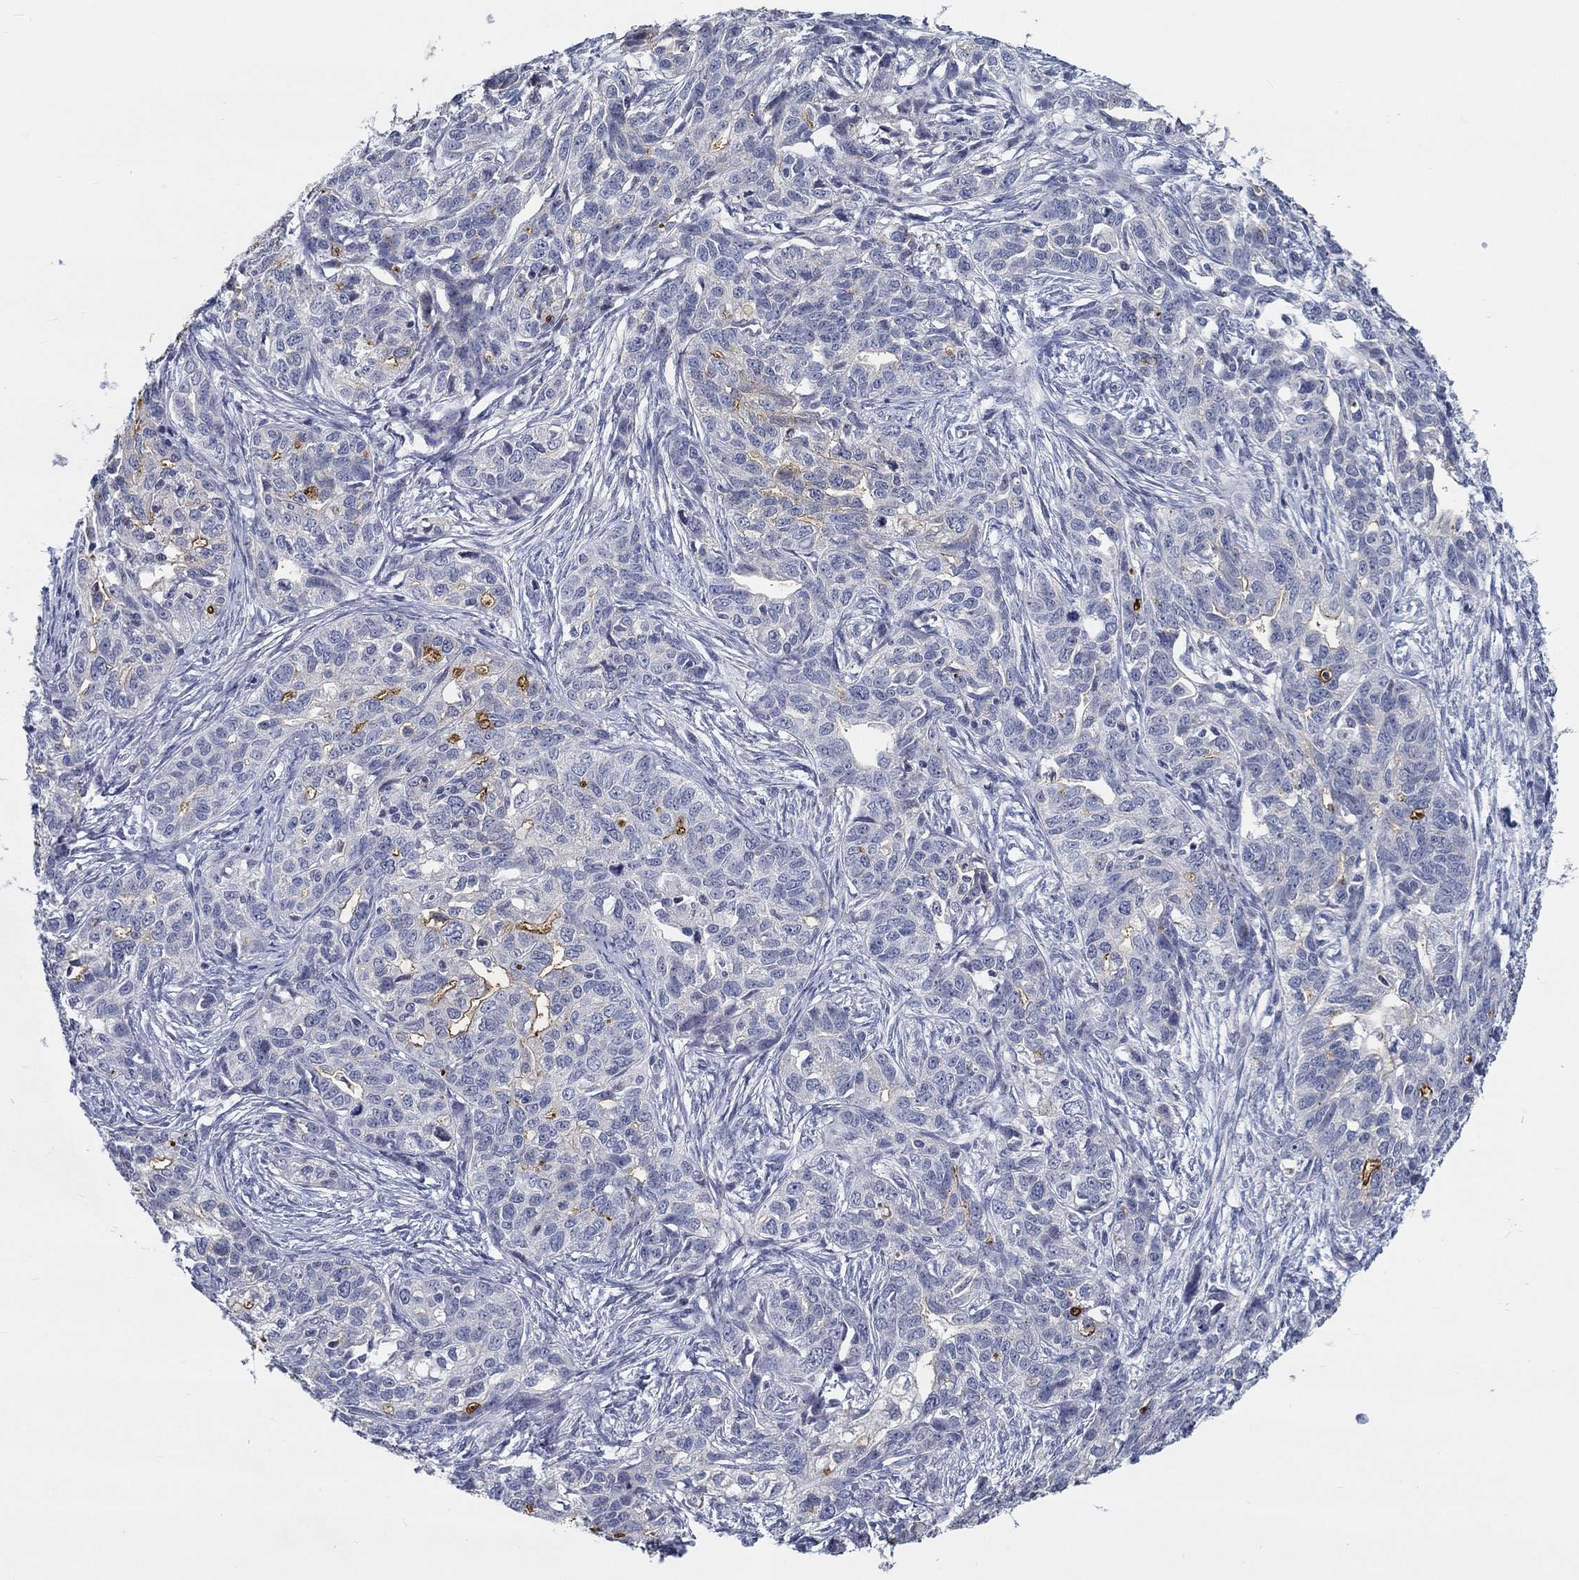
{"staining": {"intensity": "strong", "quantity": "<25%", "location": "cytoplasmic/membranous"}, "tissue": "ovarian cancer", "cell_type": "Tumor cells", "image_type": "cancer", "snomed": [{"axis": "morphology", "description": "Cystadenocarcinoma, serous, NOS"}, {"axis": "topography", "description": "Ovary"}], "caption": "Ovarian cancer (serous cystadenocarcinoma) stained with DAB (3,3'-diaminobenzidine) immunohistochemistry (IHC) reveals medium levels of strong cytoplasmic/membranous staining in about <25% of tumor cells. (Stains: DAB (3,3'-diaminobenzidine) in brown, nuclei in blue, Microscopy: brightfield microscopy at high magnification).", "gene": "SMIM18", "patient": {"sex": "female", "age": 71}}